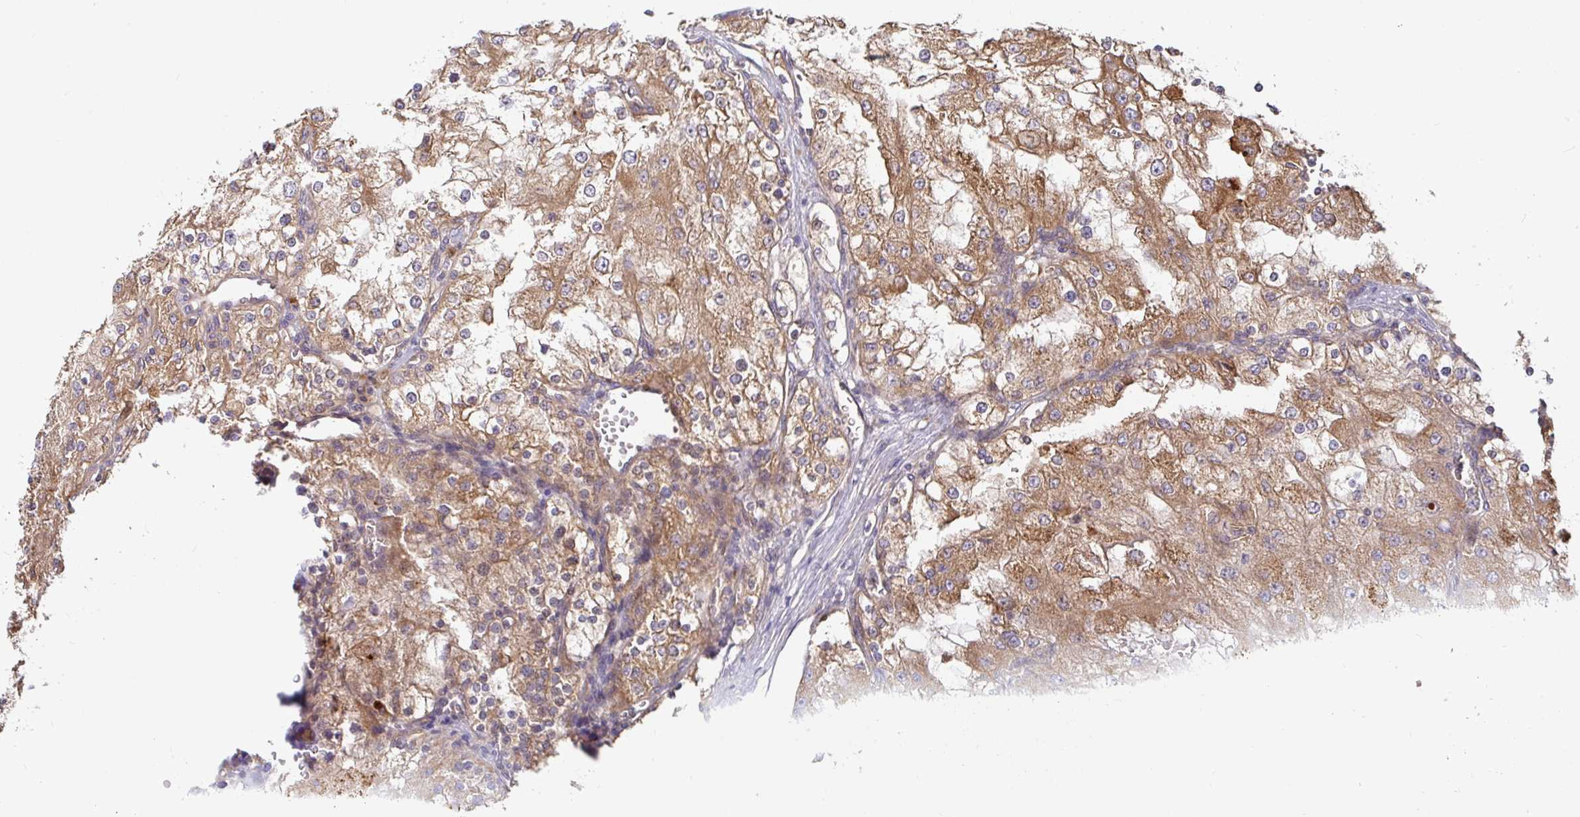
{"staining": {"intensity": "moderate", "quantity": ">75%", "location": "cytoplasmic/membranous"}, "tissue": "renal cancer", "cell_type": "Tumor cells", "image_type": "cancer", "snomed": [{"axis": "morphology", "description": "Adenocarcinoma, NOS"}, {"axis": "topography", "description": "Kidney"}], "caption": "Protein analysis of renal cancer (adenocarcinoma) tissue displays moderate cytoplasmic/membranous positivity in about >75% of tumor cells.", "gene": "LARP1", "patient": {"sex": "female", "age": 74}}